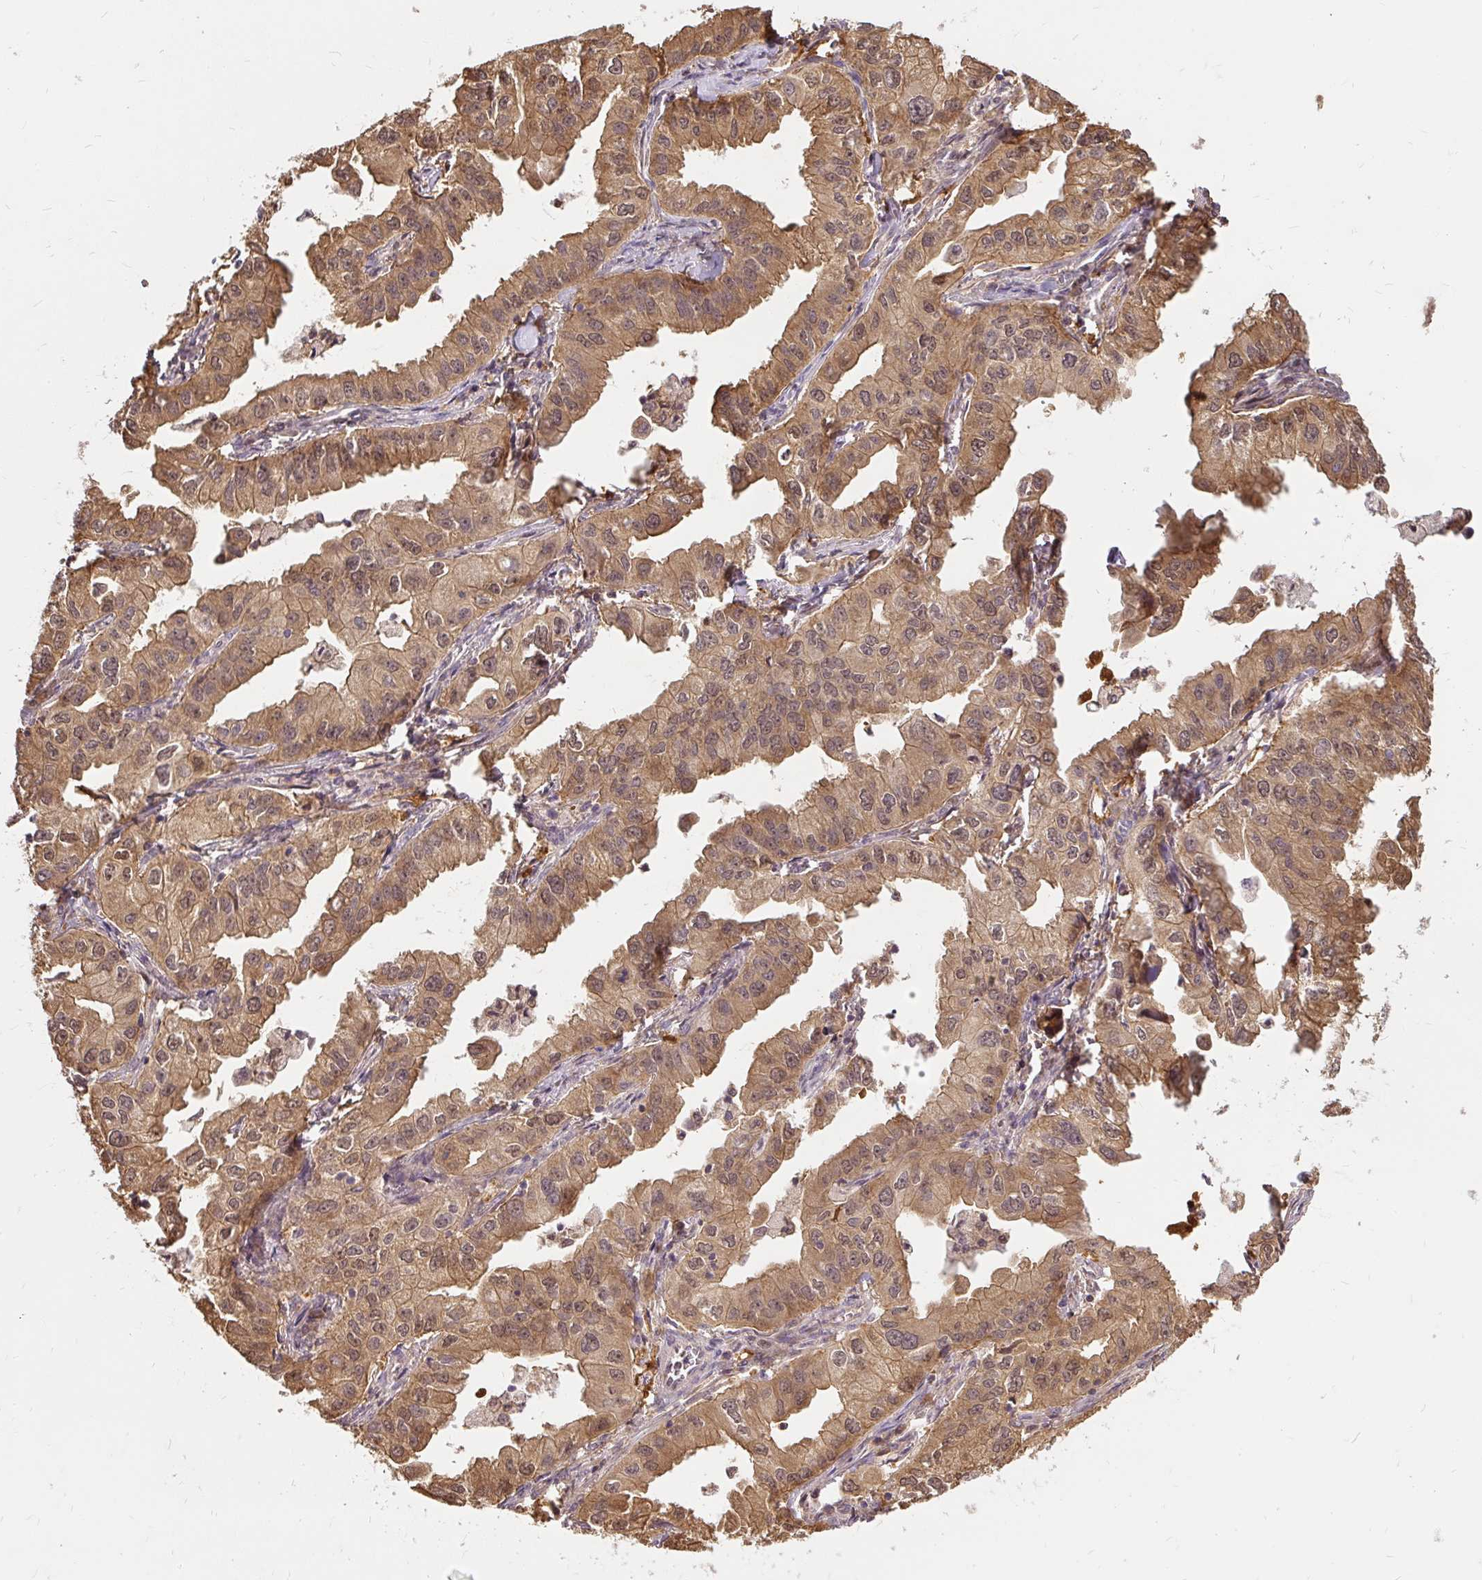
{"staining": {"intensity": "moderate", "quantity": ">75%", "location": "cytoplasmic/membranous"}, "tissue": "lung cancer", "cell_type": "Tumor cells", "image_type": "cancer", "snomed": [{"axis": "morphology", "description": "Adenocarcinoma, NOS"}, {"axis": "topography", "description": "Lung"}], "caption": "Protein staining of lung cancer (adenocarcinoma) tissue exhibits moderate cytoplasmic/membranous expression in approximately >75% of tumor cells.", "gene": "AP5S1", "patient": {"sex": "male", "age": 48}}